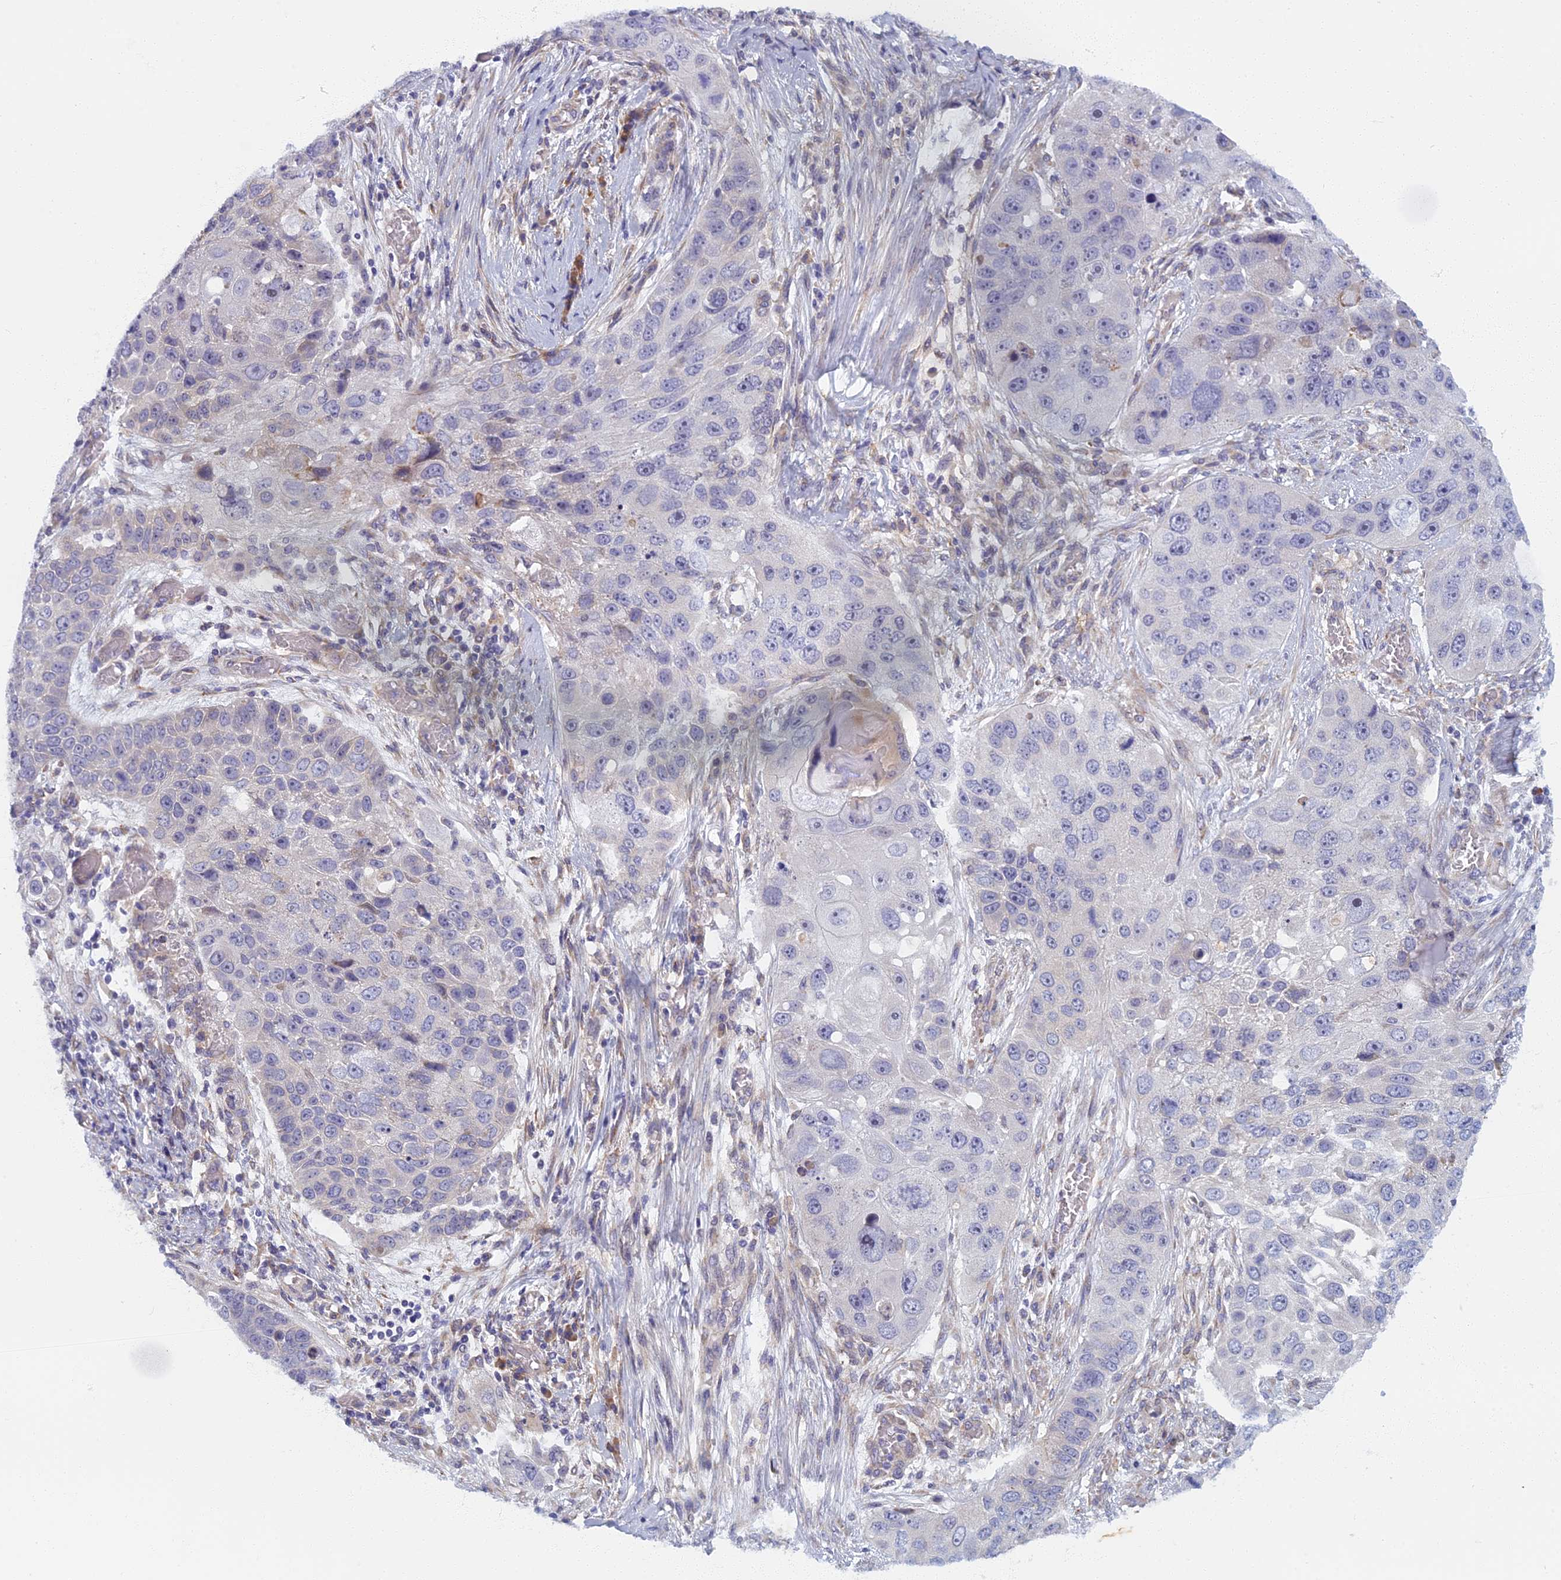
{"staining": {"intensity": "weak", "quantity": "<25%", "location": "cytoplasmic/membranous"}, "tissue": "lung cancer", "cell_type": "Tumor cells", "image_type": "cancer", "snomed": [{"axis": "morphology", "description": "Adenocarcinoma, NOS"}, {"axis": "topography", "description": "Lung"}], "caption": "Lung adenocarcinoma was stained to show a protein in brown. There is no significant expression in tumor cells.", "gene": "DDX51", "patient": {"sex": "male", "age": 64}}